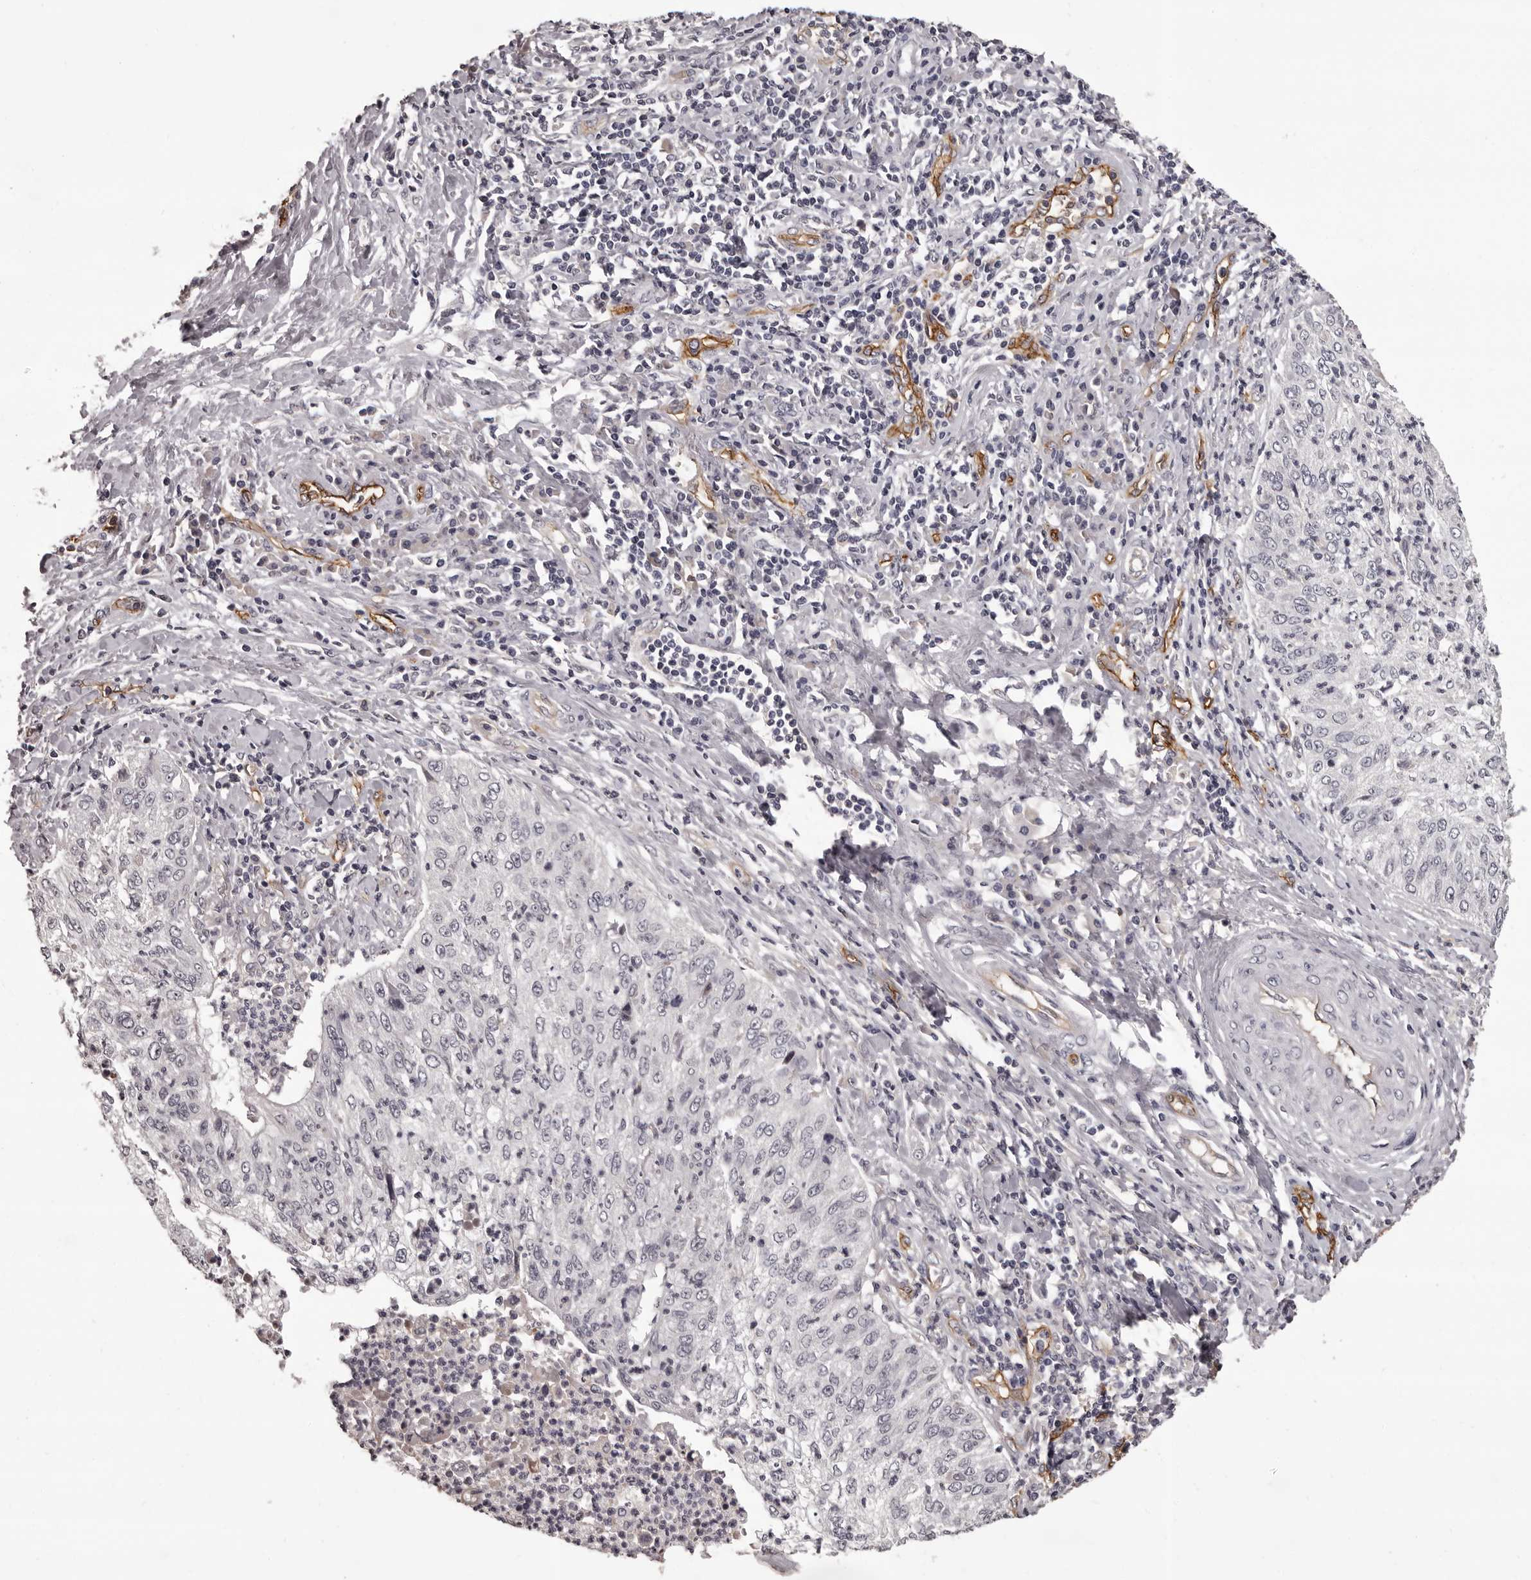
{"staining": {"intensity": "negative", "quantity": "none", "location": "none"}, "tissue": "cervical cancer", "cell_type": "Tumor cells", "image_type": "cancer", "snomed": [{"axis": "morphology", "description": "Squamous cell carcinoma, NOS"}, {"axis": "topography", "description": "Cervix"}], "caption": "IHC histopathology image of human squamous cell carcinoma (cervical) stained for a protein (brown), which demonstrates no positivity in tumor cells.", "gene": "GPR78", "patient": {"sex": "female", "age": 30}}